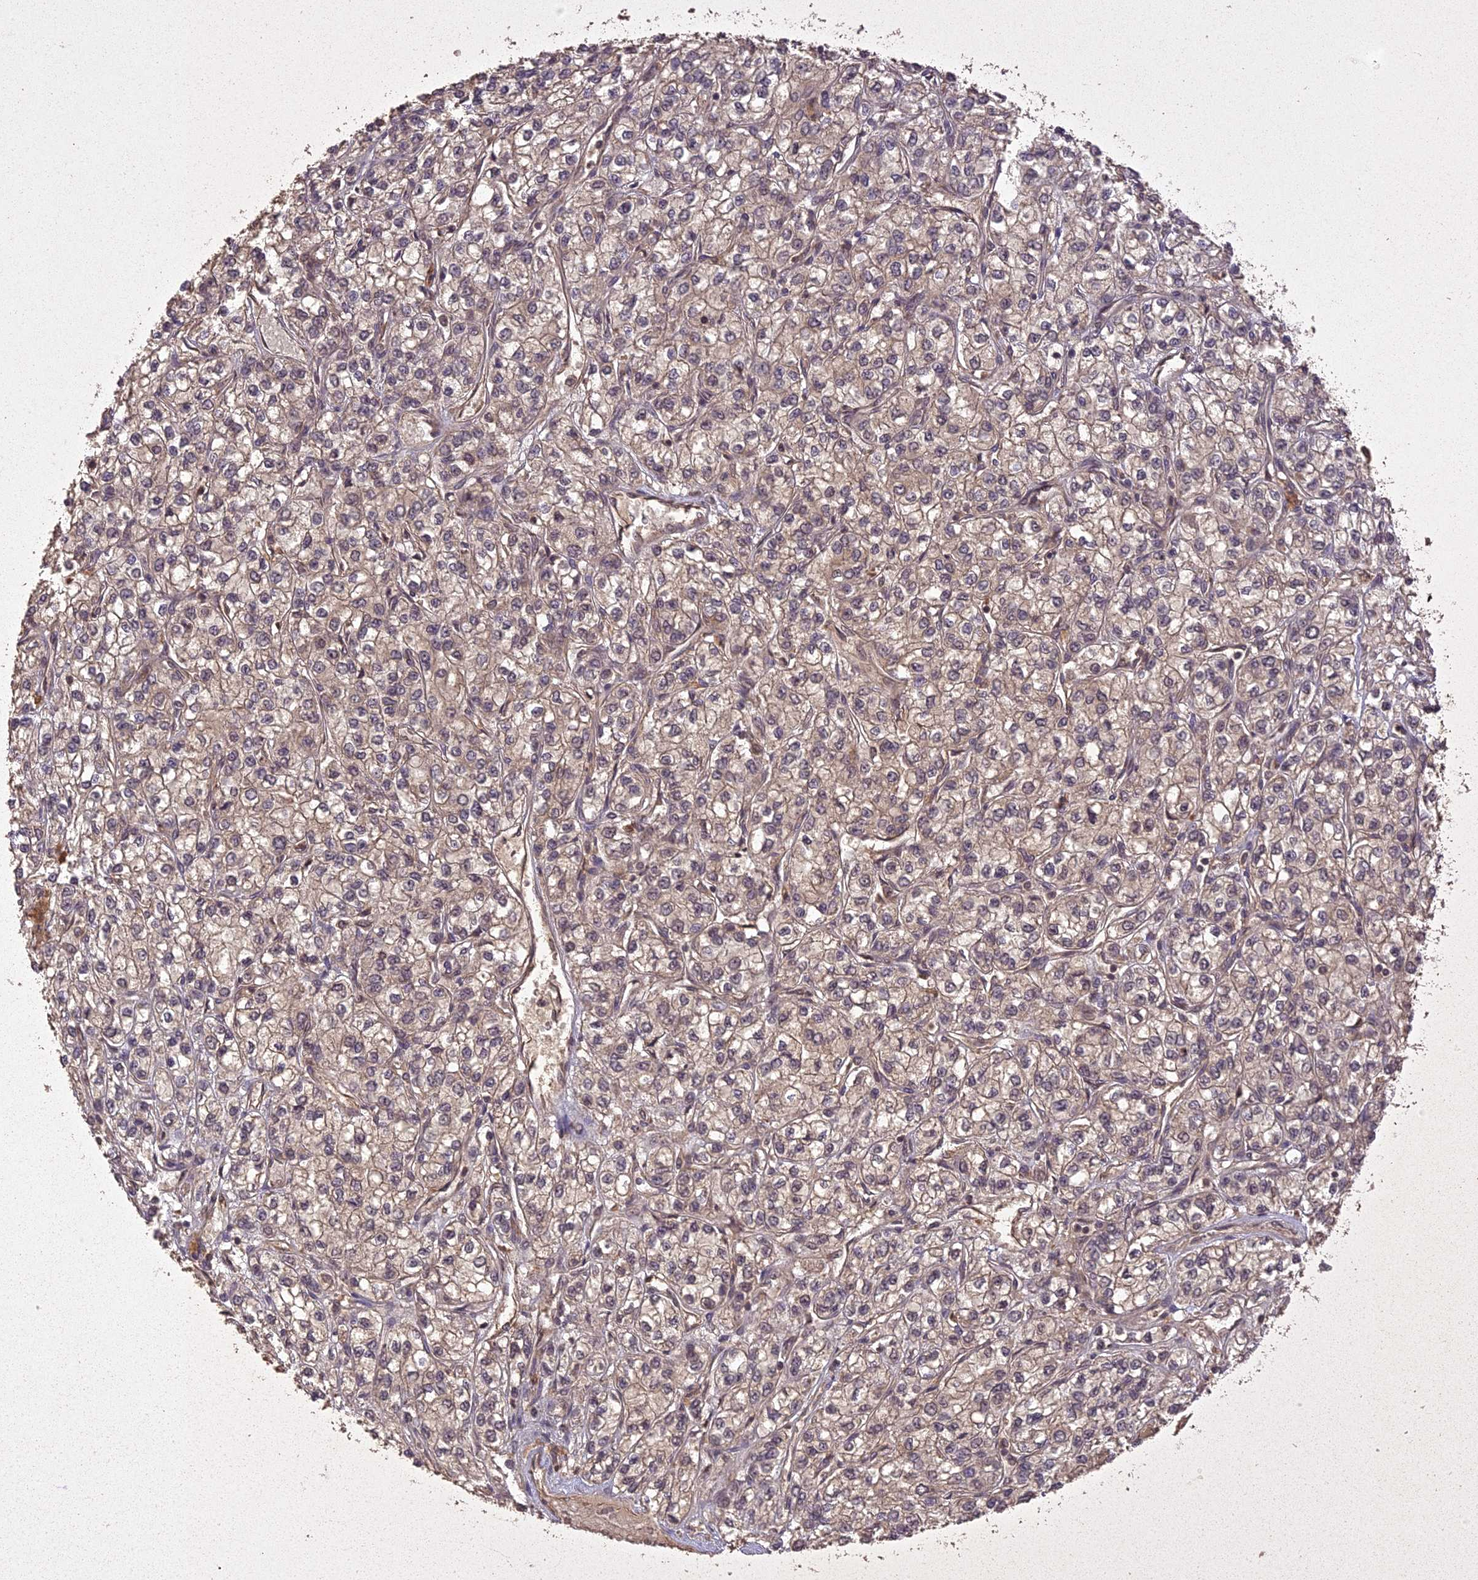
{"staining": {"intensity": "weak", "quantity": "<25%", "location": "cytoplasmic/membranous"}, "tissue": "renal cancer", "cell_type": "Tumor cells", "image_type": "cancer", "snomed": [{"axis": "morphology", "description": "Adenocarcinoma, NOS"}, {"axis": "topography", "description": "Kidney"}], "caption": "IHC of renal cancer (adenocarcinoma) shows no positivity in tumor cells.", "gene": "LIN37", "patient": {"sex": "male", "age": 80}}